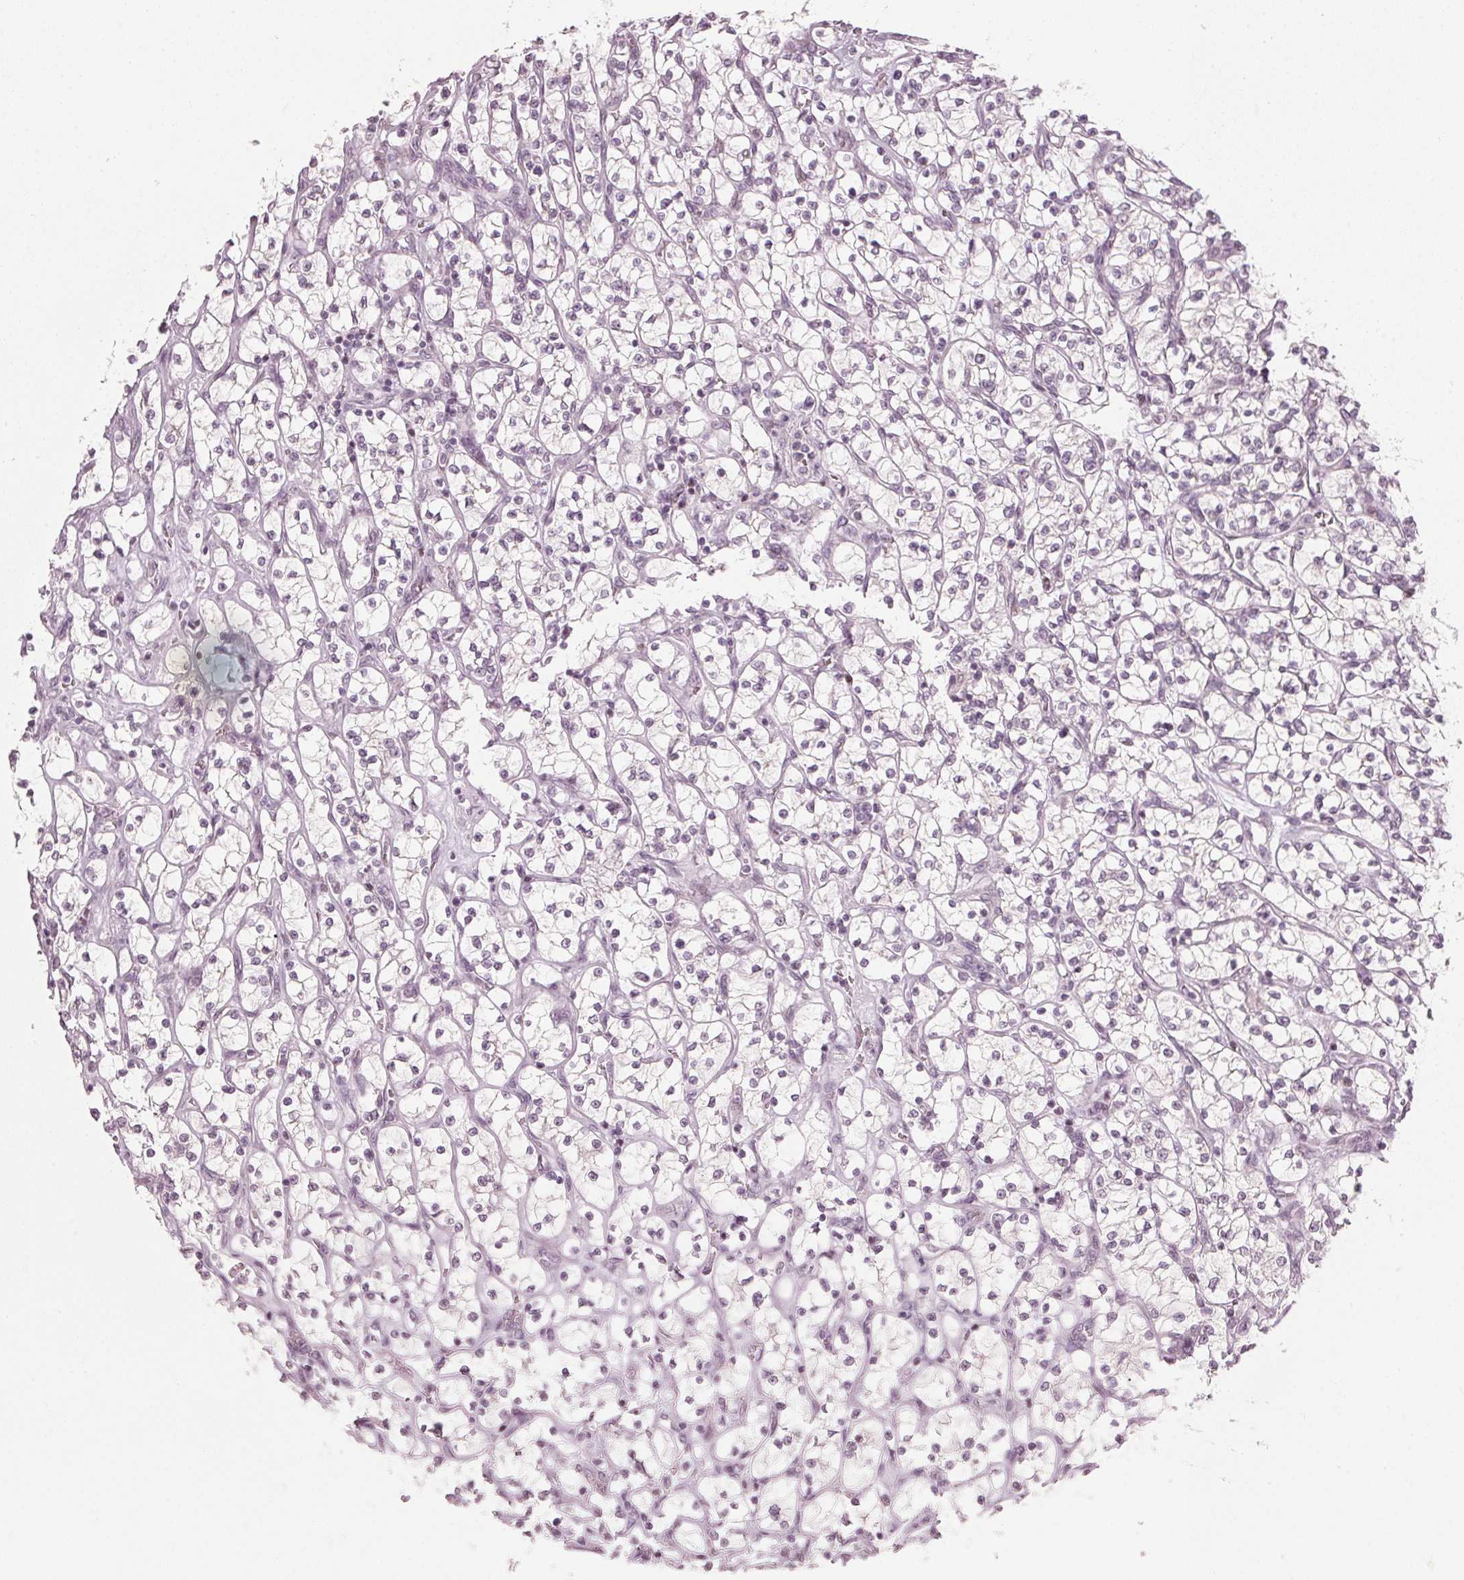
{"staining": {"intensity": "negative", "quantity": "none", "location": "none"}, "tissue": "renal cancer", "cell_type": "Tumor cells", "image_type": "cancer", "snomed": [{"axis": "morphology", "description": "Adenocarcinoma, NOS"}, {"axis": "topography", "description": "Kidney"}], "caption": "This photomicrograph is of adenocarcinoma (renal) stained with immunohistochemistry (IHC) to label a protein in brown with the nuclei are counter-stained blue. There is no expression in tumor cells.", "gene": "SFRP4", "patient": {"sex": "female", "age": 64}}